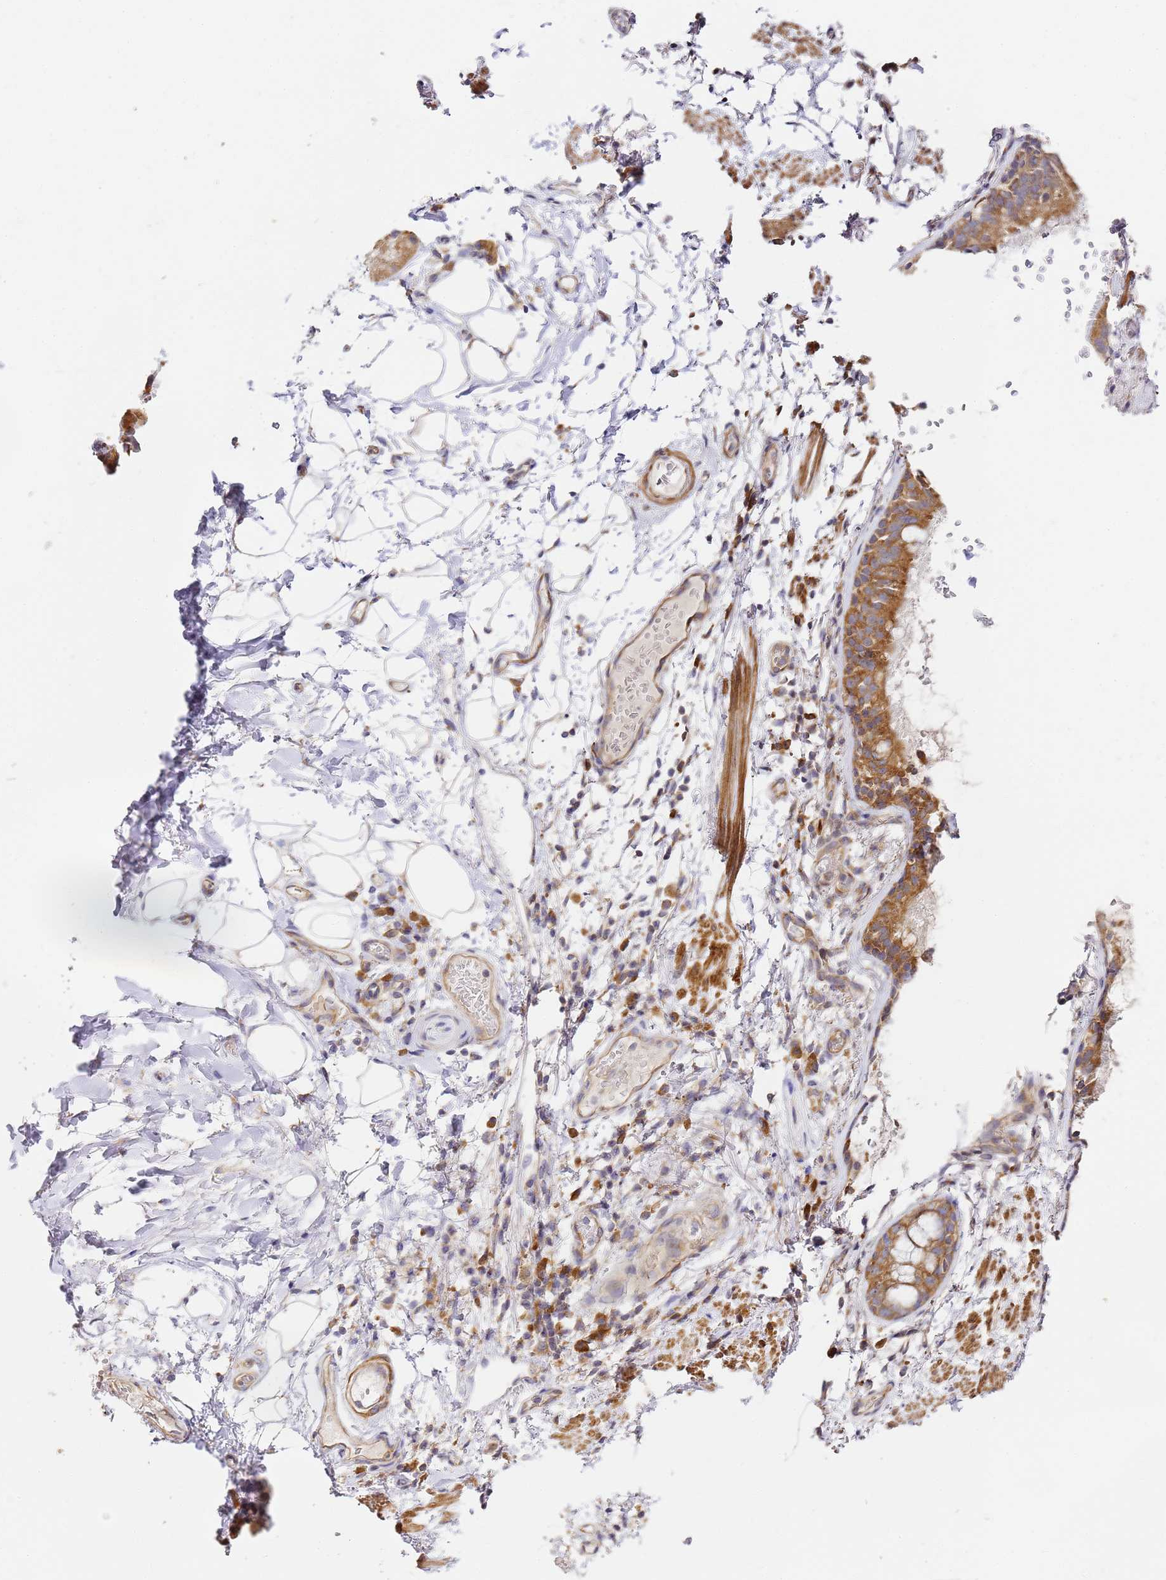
{"staining": {"intensity": "negative", "quantity": "none", "location": "none"}, "tissue": "adipose tissue", "cell_type": "Adipocytes", "image_type": "normal", "snomed": [{"axis": "morphology", "description": "Normal tissue, NOS"}, {"axis": "topography", "description": "Lymph node"}, {"axis": "topography", "description": "Cartilage tissue"}, {"axis": "topography", "description": "Bronchus"}], "caption": "Benign adipose tissue was stained to show a protein in brown. There is no significant positivity in adipocytes. (DAB (3,3'-diaminobenzidine) IHC with hematoxylin counter stain).", "gene": "RPL13A", "patient": {"sex": "male", "age": 63}}